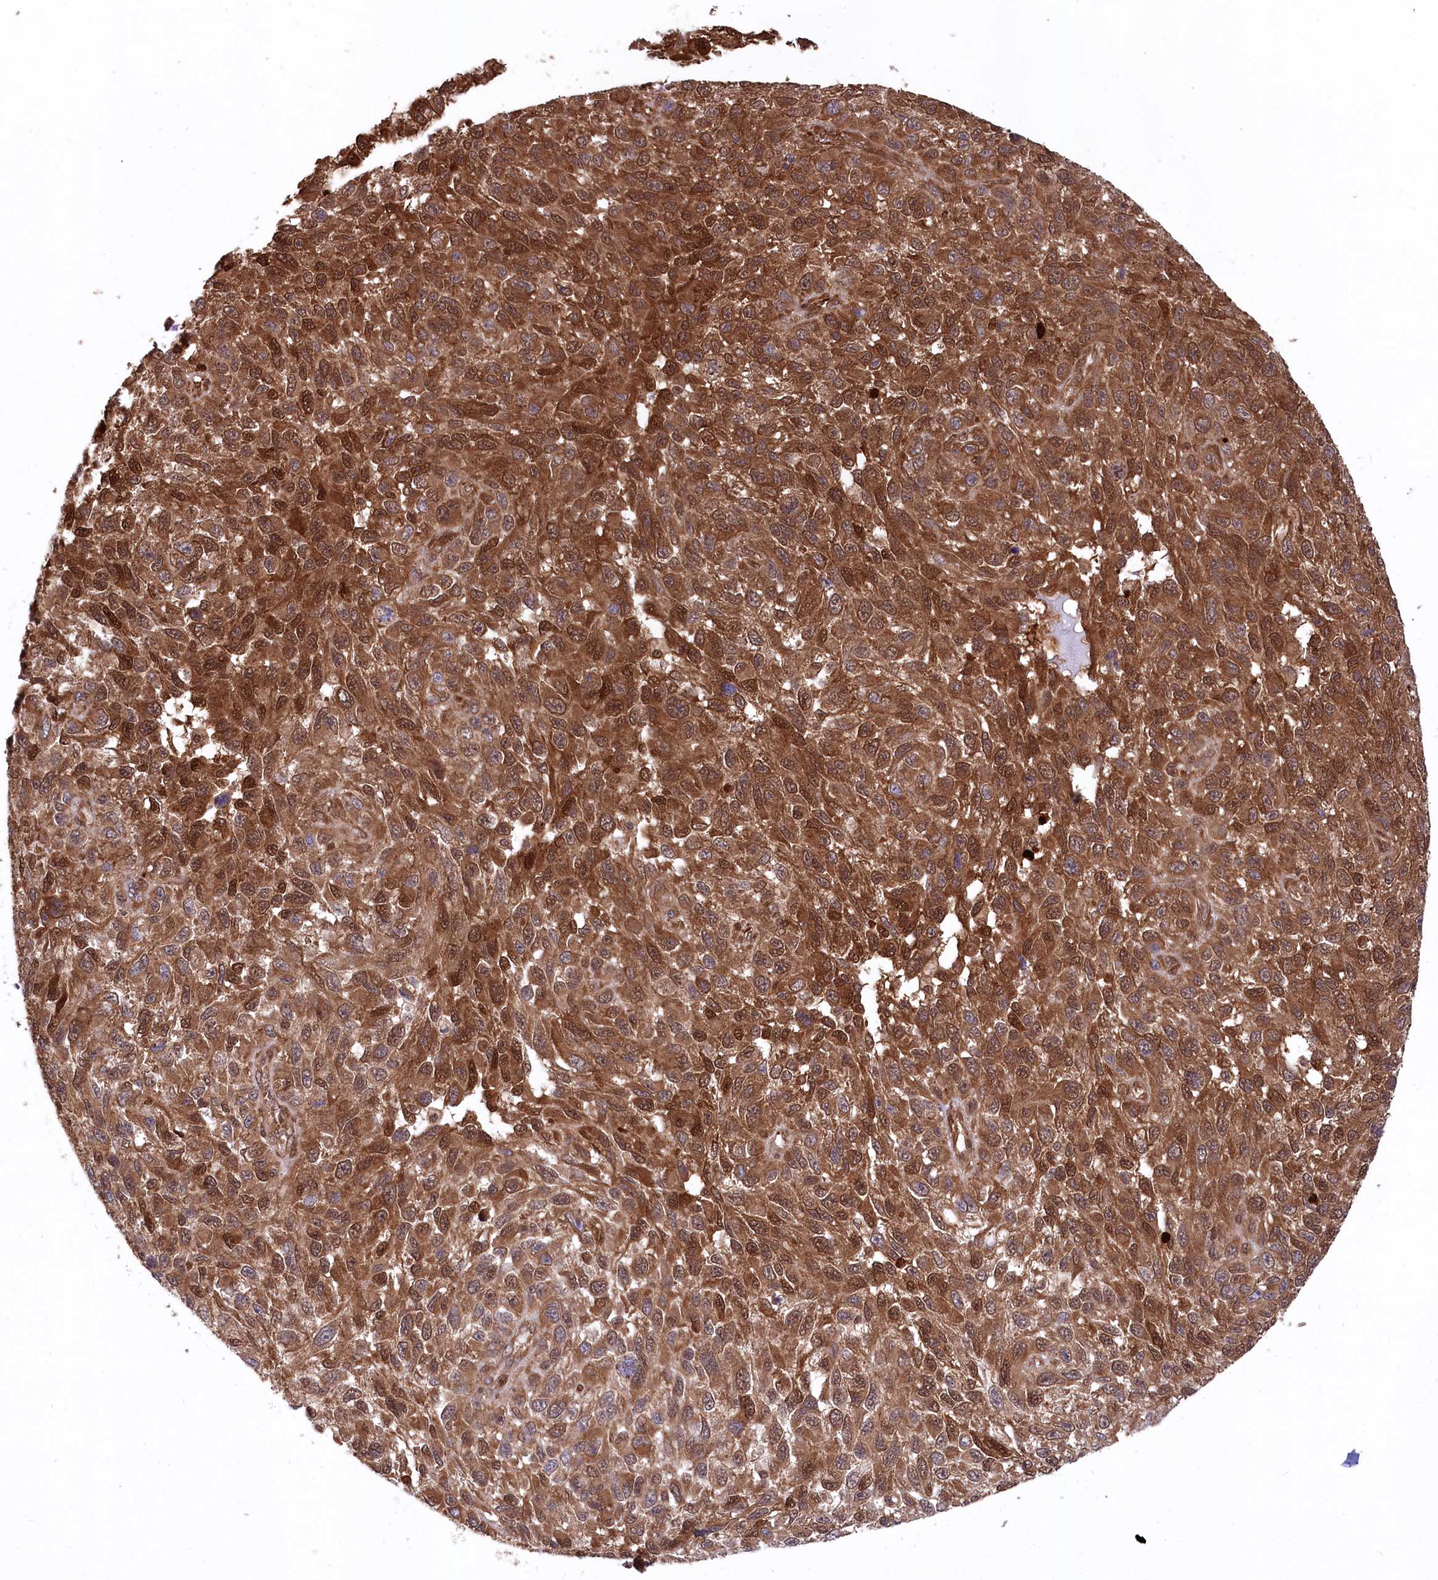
{"staining": {"intensity": "strong", "quantity": ">75%", "location": "cytoplasmic/membranous"}, "tissue": "melanoma", "cell_type": "Tumor cells", "image_type": "cancer", "snomed": [{"axis": "morphology", "description": "Malignant melanoma, NOS"}, {"axis": "topography", "description": "Skin"}], "caption": "Tumor cells display high levels of strong cytoplasmic/membranous positivity in approximately >75% of cells in human melanoma. The staining is performed using DAB (3,3'-diaminobenzidine) brown chromogen to label protein expression. The nuclei are counter-stained blue using hematoxylin.", "gene": "LSG1", "patient": {"sex": "female", "age": 96}}